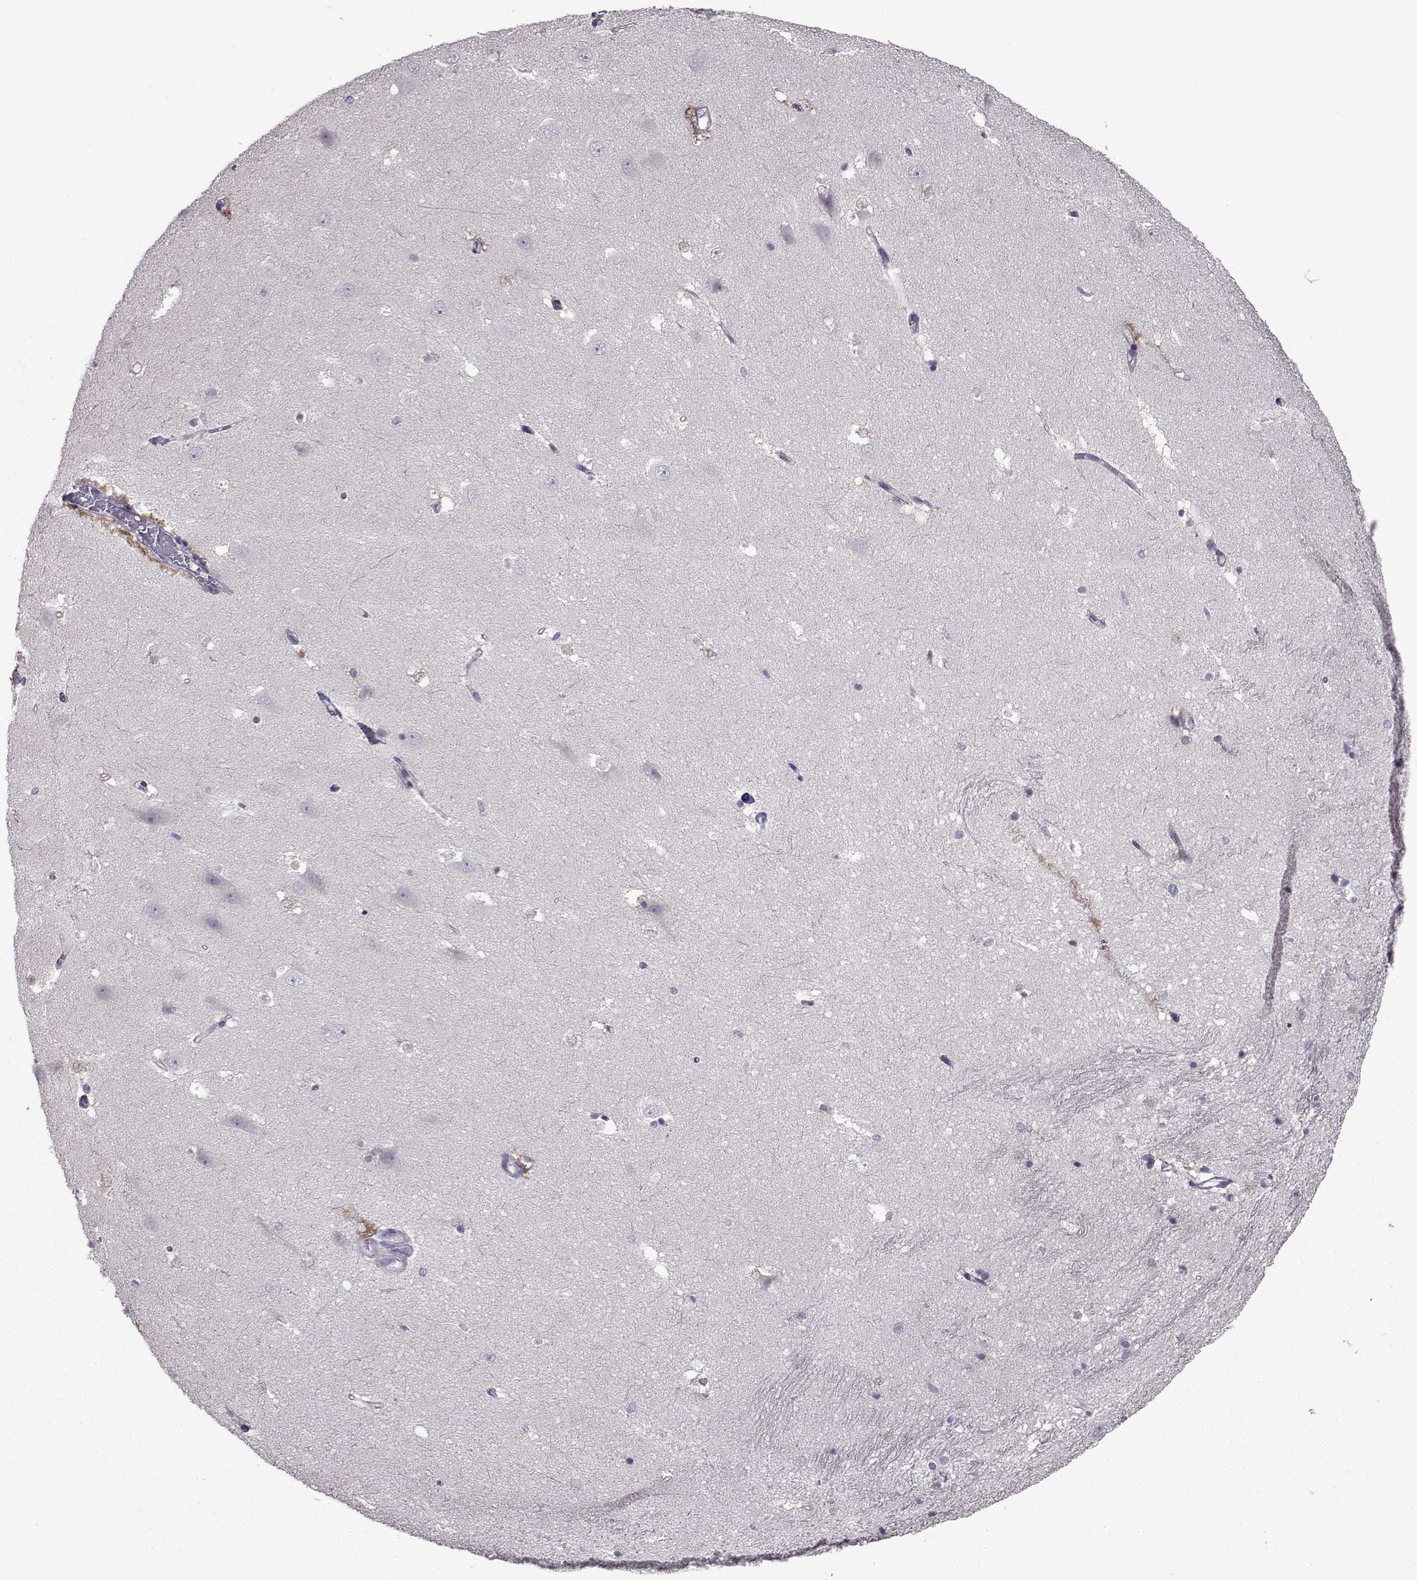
{"staining": {"intensity": "negative", "quantity": "none", "location": "none"}, "tissue": "hippocampus", "cell_type": "Glial cells", "image_type": "normal", "snomed": [{"axis": "morphology", "description": "Normal tissue, NOS"}, {"axis": "topography", "description": "Hippocampus"}], "caption": "Protein analysis of normal hippocampus displays no significant staining in glial cells. (IHC, brightfield microscopy, high magnification).", "gene": "ASRGL1", "patient": {"sex": "male", "age": 44}}